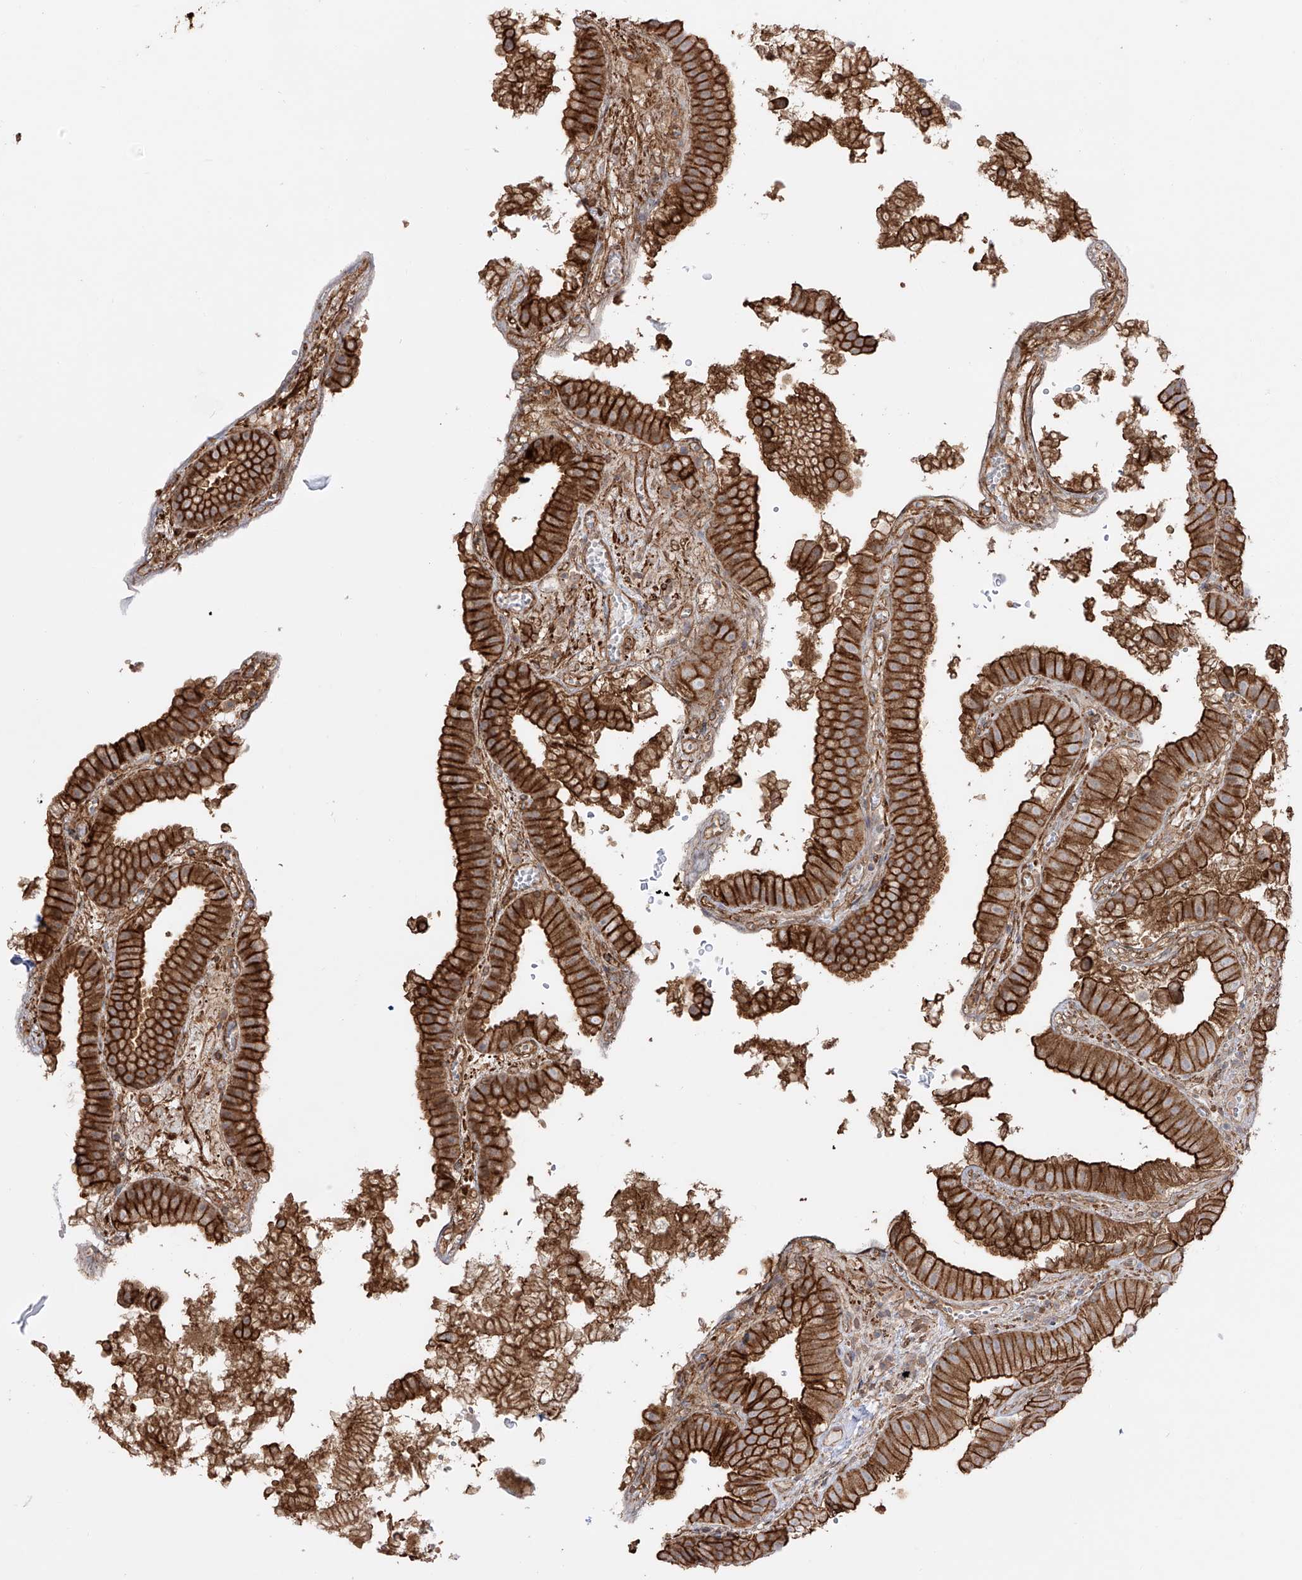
{"staining": {"intensity": "strong", "quantity": ">75%", "location": "cytoplasmic/membranous"}, "tissue": "gallbladder", "cell_type": "Glandular cells", "image_type": "normal", "snomed": [{"axis": "morphology", "description": "Normal tissue, NOS"}, {"axis": "topography", "description": "Gallbladder"}], "caption": "IHC of benign human gallbladder demonstrates high levels of strong cytoplasmic/membranous expression in about >75% of glandular cells.", "gene": "ZNF180", "patient": {"sex": "female", "age": 30}}